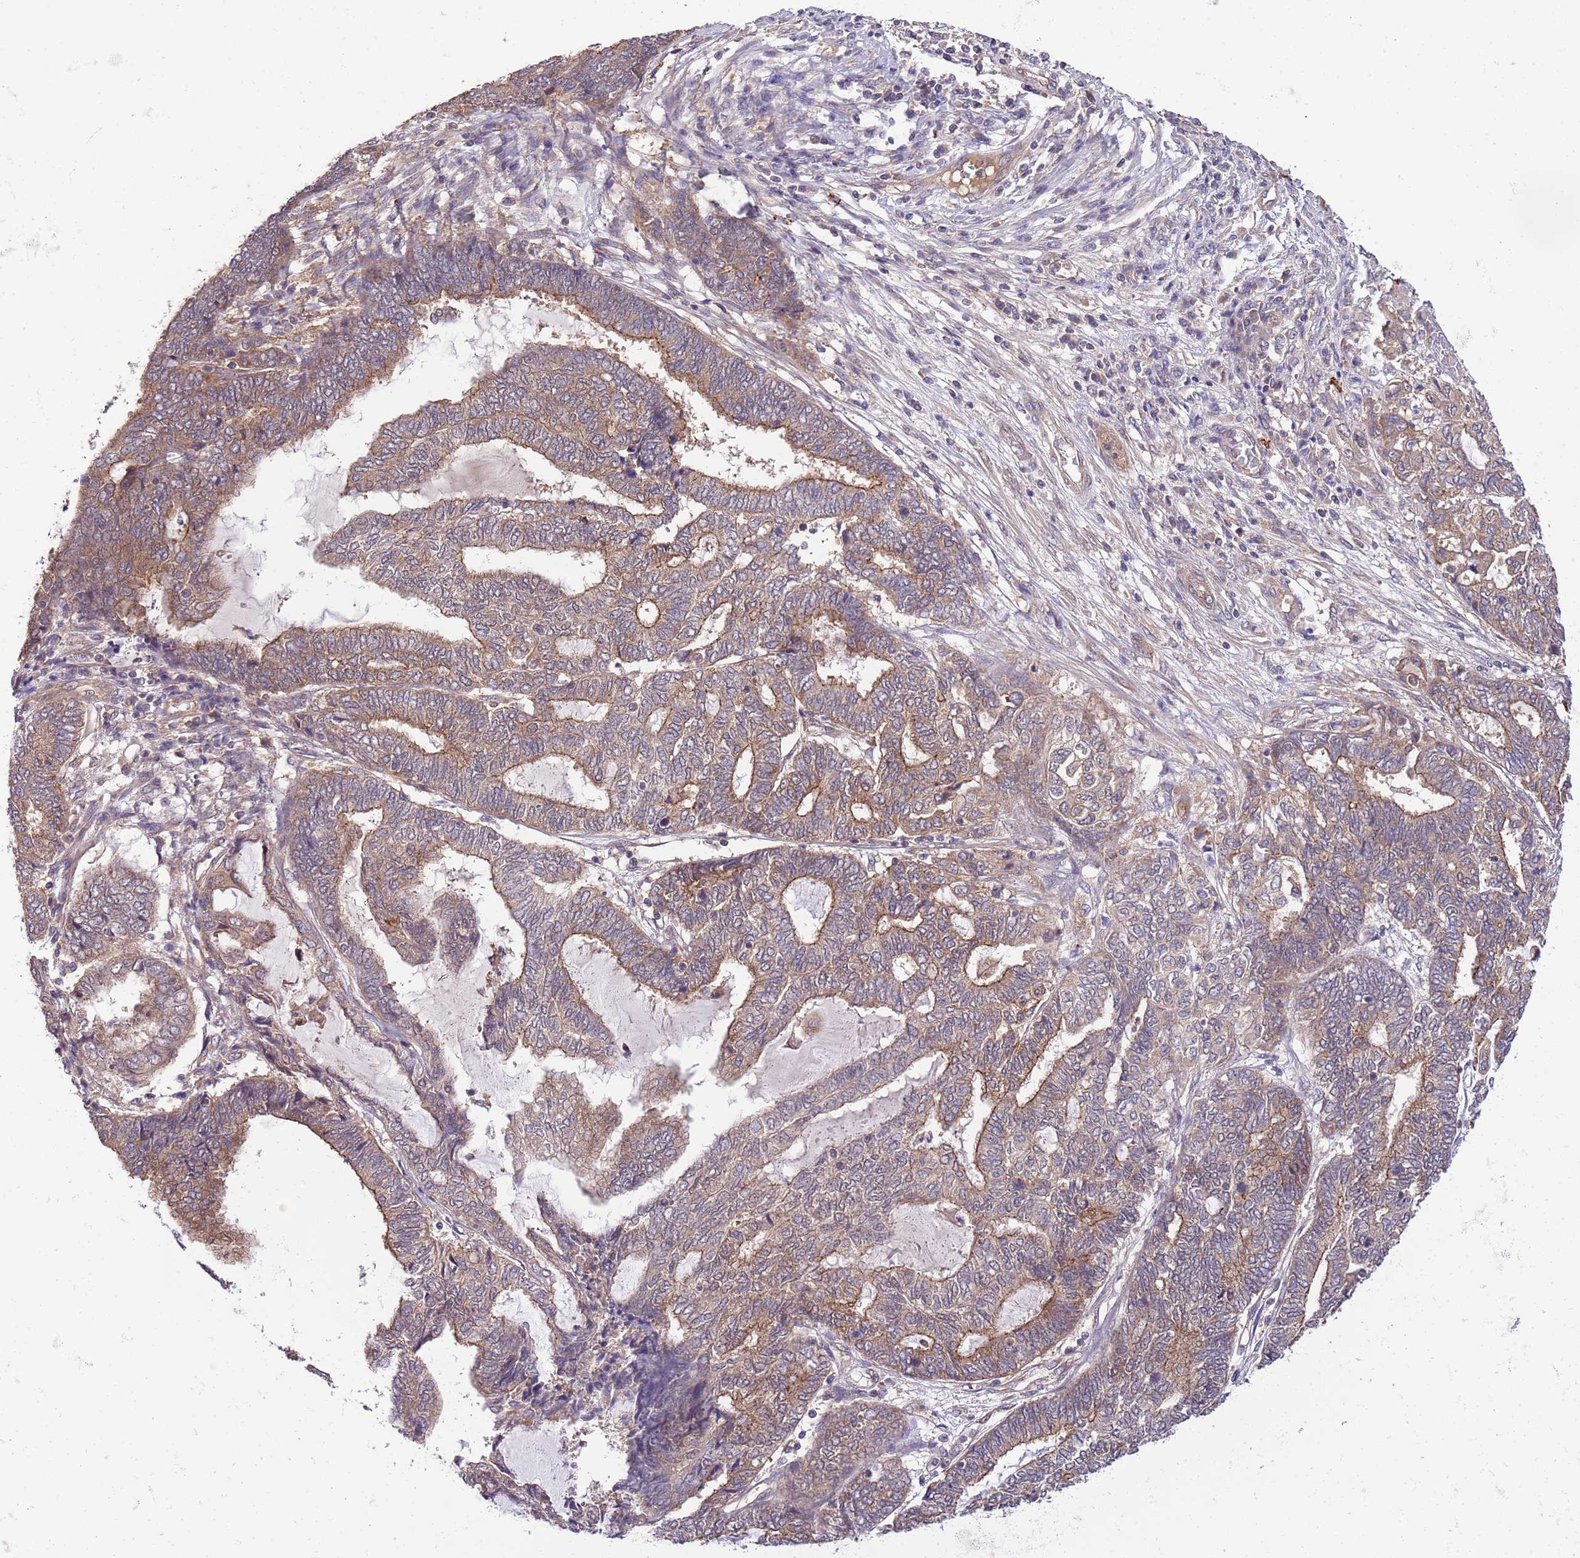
{"staining": {"intensity": "moderate", "quantity": ">75%", "location": "cytoplasmic/membranous"}, "tissue": "endometrial cancer", "cell_type": "Tumor cells", "image_type": "cancer", "snomed": [{"axis": "morphology", "description": "Adenocarcinoma, NOS"}, {"axis": "topography", "description": "Uterus"}, {"axis": "topography", "description": "Endometrium"}], "caption": "Immunohistochemical staining of endometrial cancer shows medium levels of moderate cytoplasmic/membranous expression in about >75% of tumor cells.", "gene": "DONSON", "patient": {"sex": "female", "age": 70}}